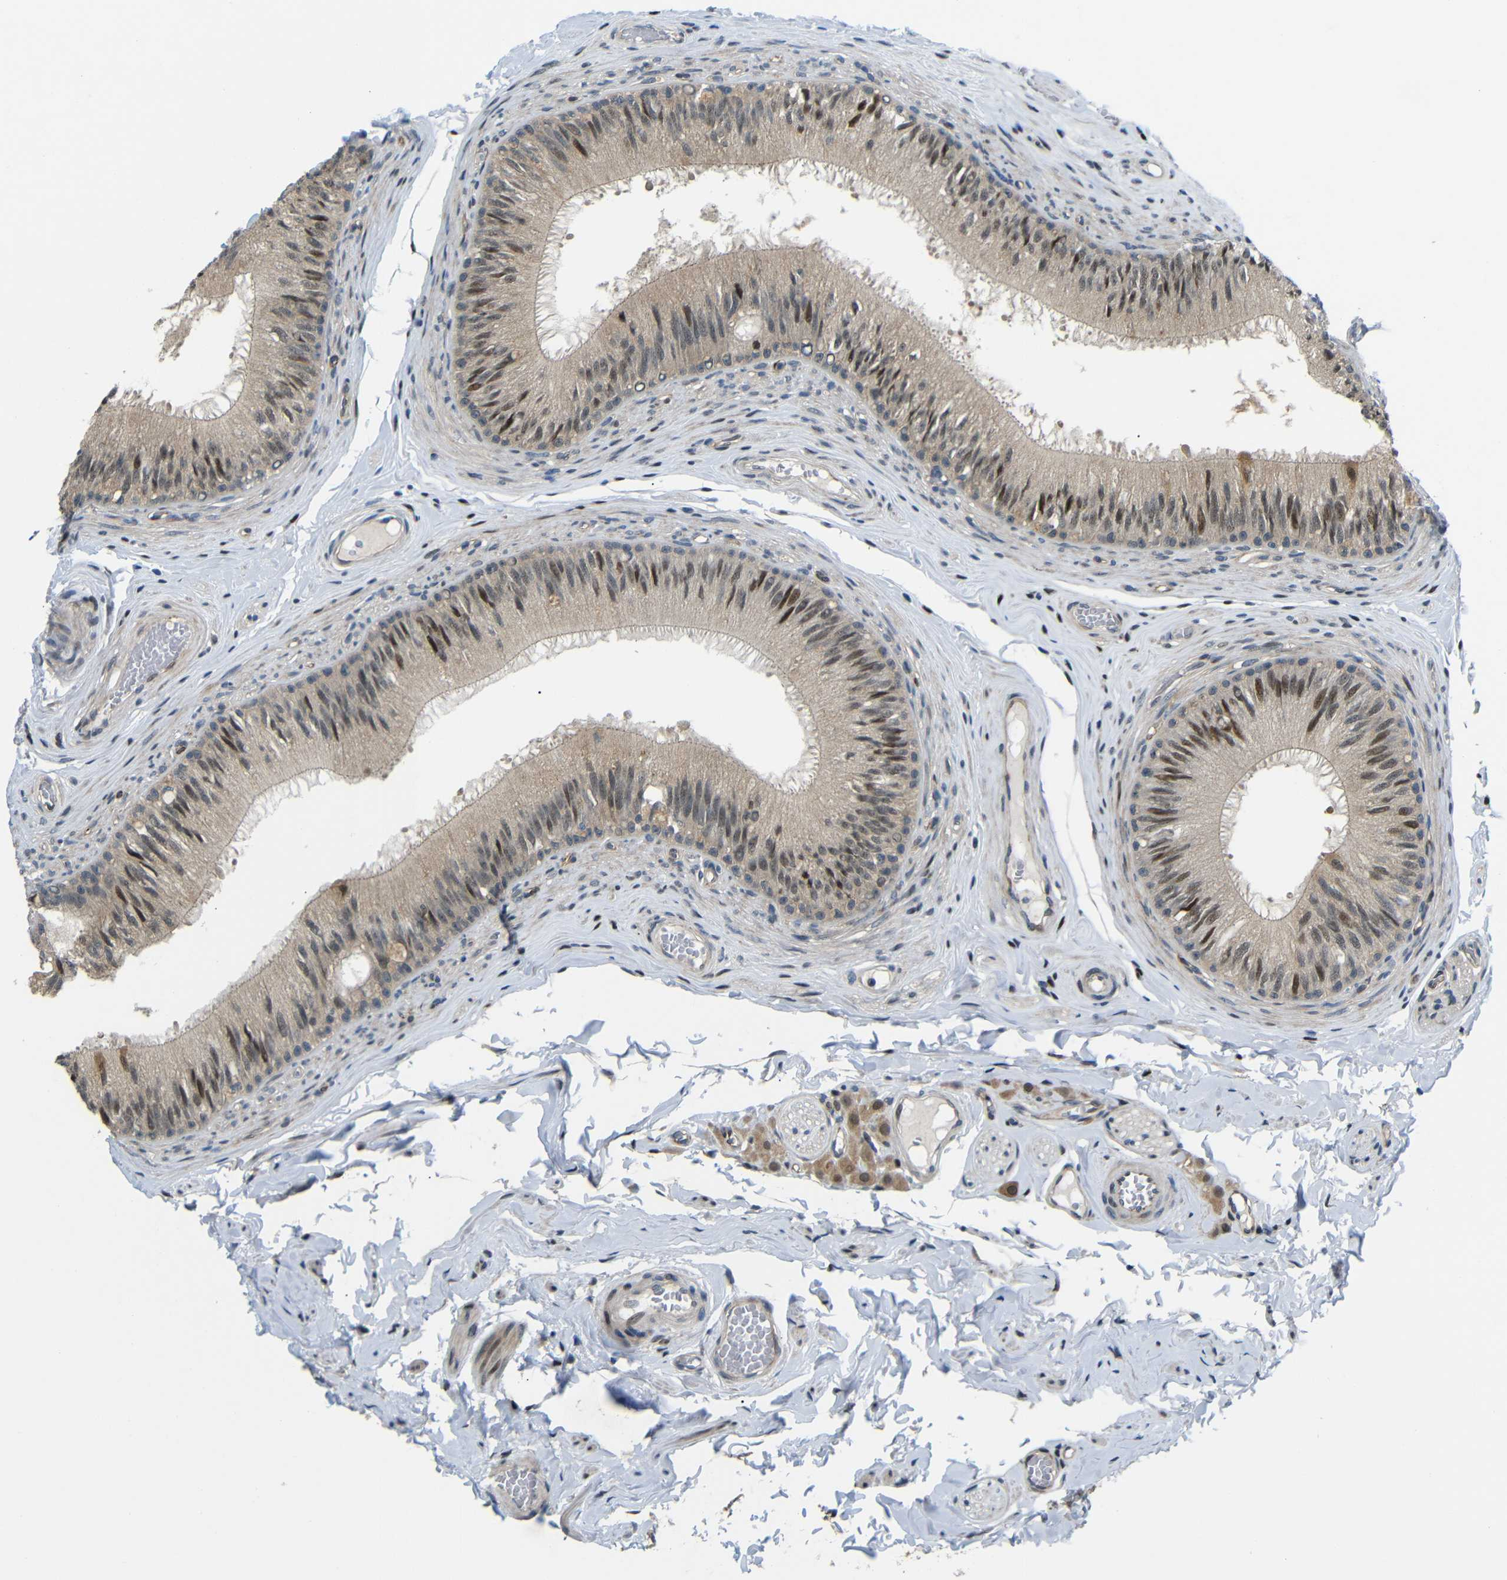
{"staining": {"intensity": "moderate", "quantity": "25%-75%", "location": "cytoplasmic/membranous,nuclear"}, "tissue": "epididymis", "cell_type": "Glandular cells", "image_type": "normal", "snomed": [{"axis": "morphology", "description": "Normal tissue, NOS"}, {"axis": "topography", "description": "Testis"}, {"axis": "topography", "description": "Epididymis"}], "caption": "DAB immunohistochemical staining of normal human epididymis displays moderate cytoplasmic/membranous,nuclear protein staining in approximately 25%-75% of glandular cells.", "gene": "SYDE1", "patient": {"sex": "male", "age": 36}}